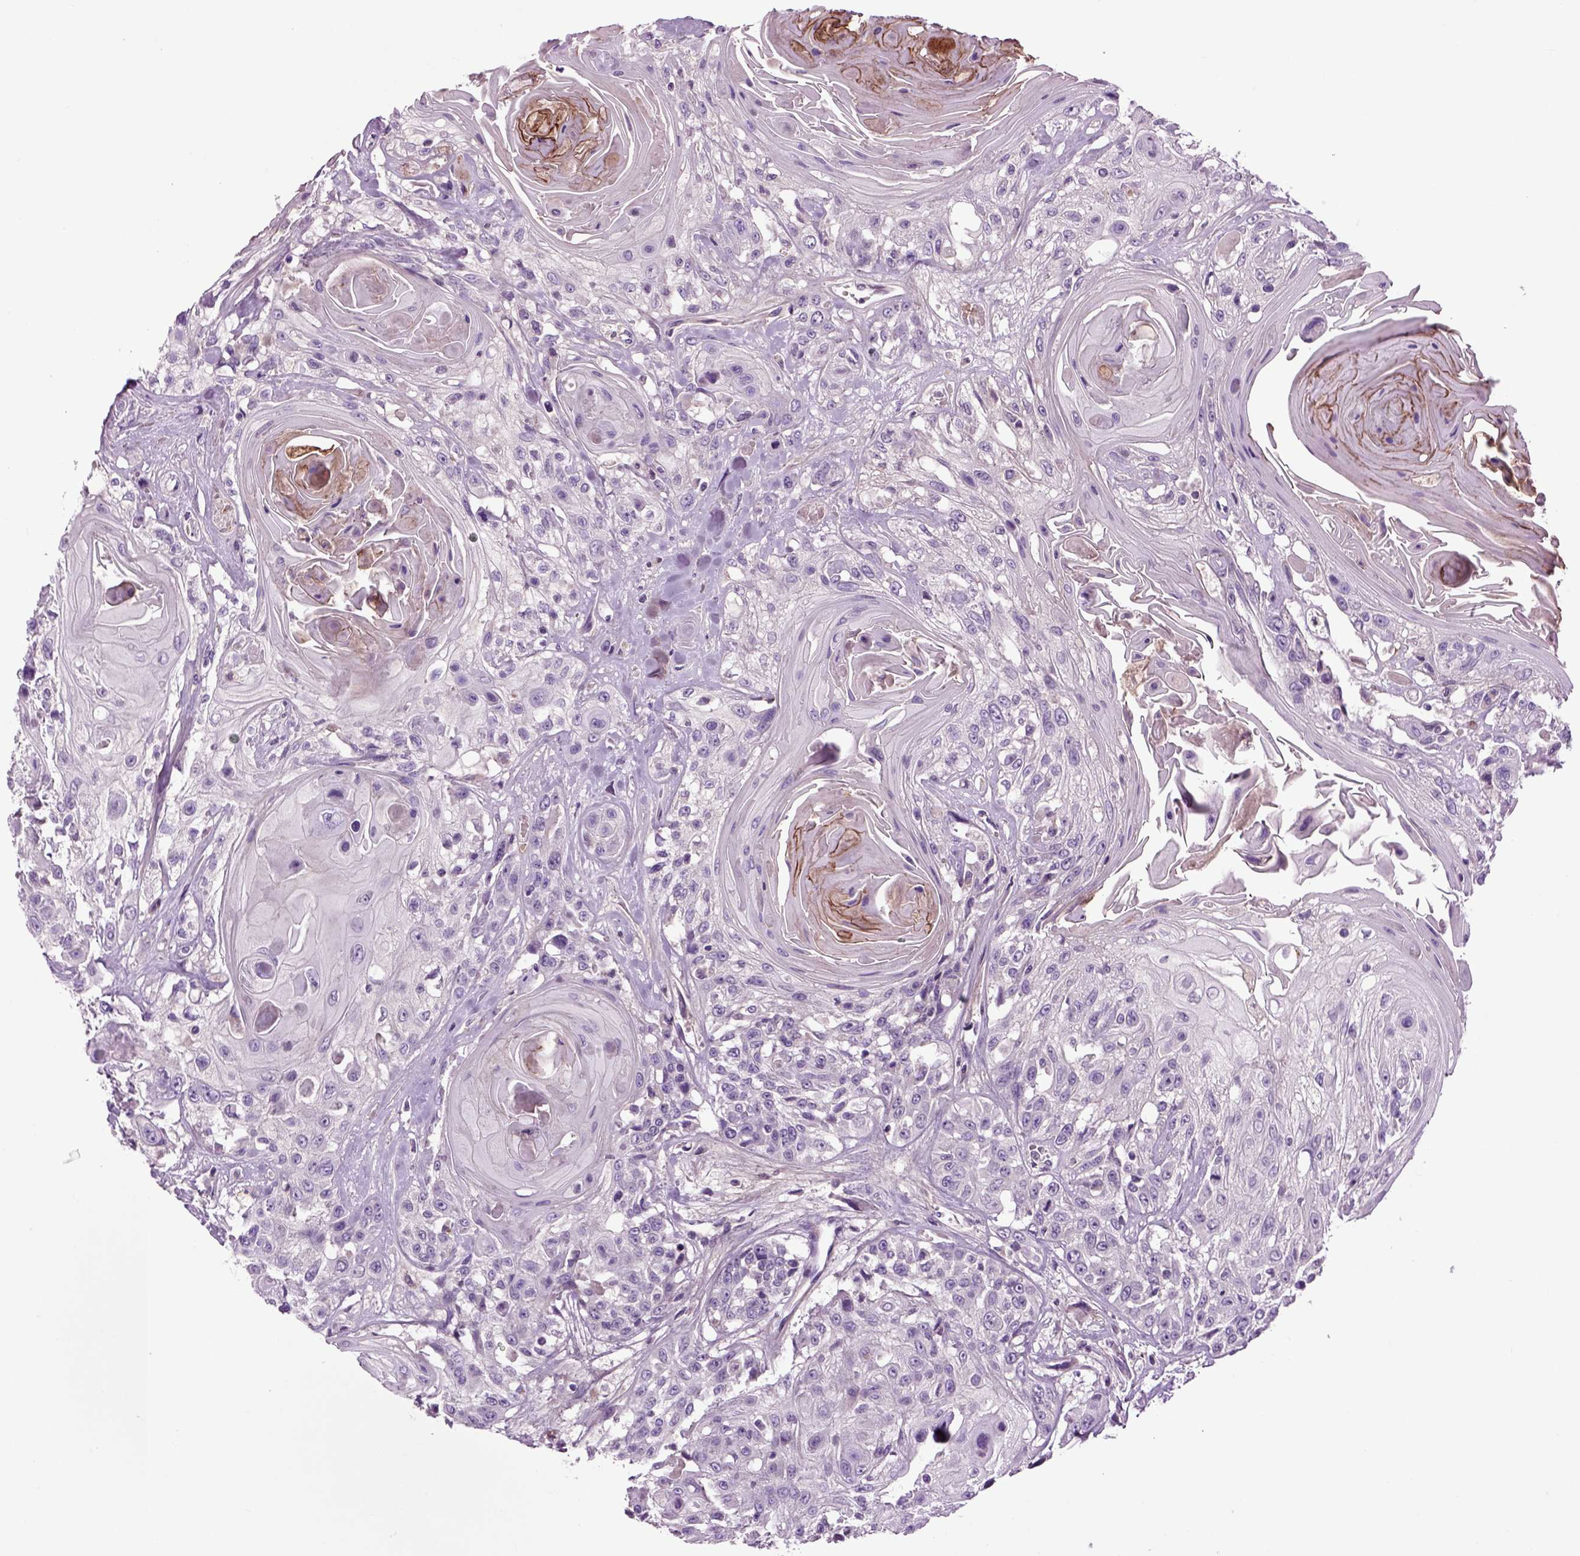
{"staining": {"intensity": "negative", "quantity": "none", "location": "none"}, "tissue": "head and neck cancer", "cell_type": "Tumor cells", "image_type": "cancer", "snomed": [{"axis": "morphology", "description": "Squamous cell carcinoma, NOS"}, {"axis": "topography", "description": "Head-Neck"}], "caption": "There is no significant staining in tumor cells of head and neck squamous cell carcinoma.", "gene": "SPON1", "patient": {"sex": "female", "age": 59}}